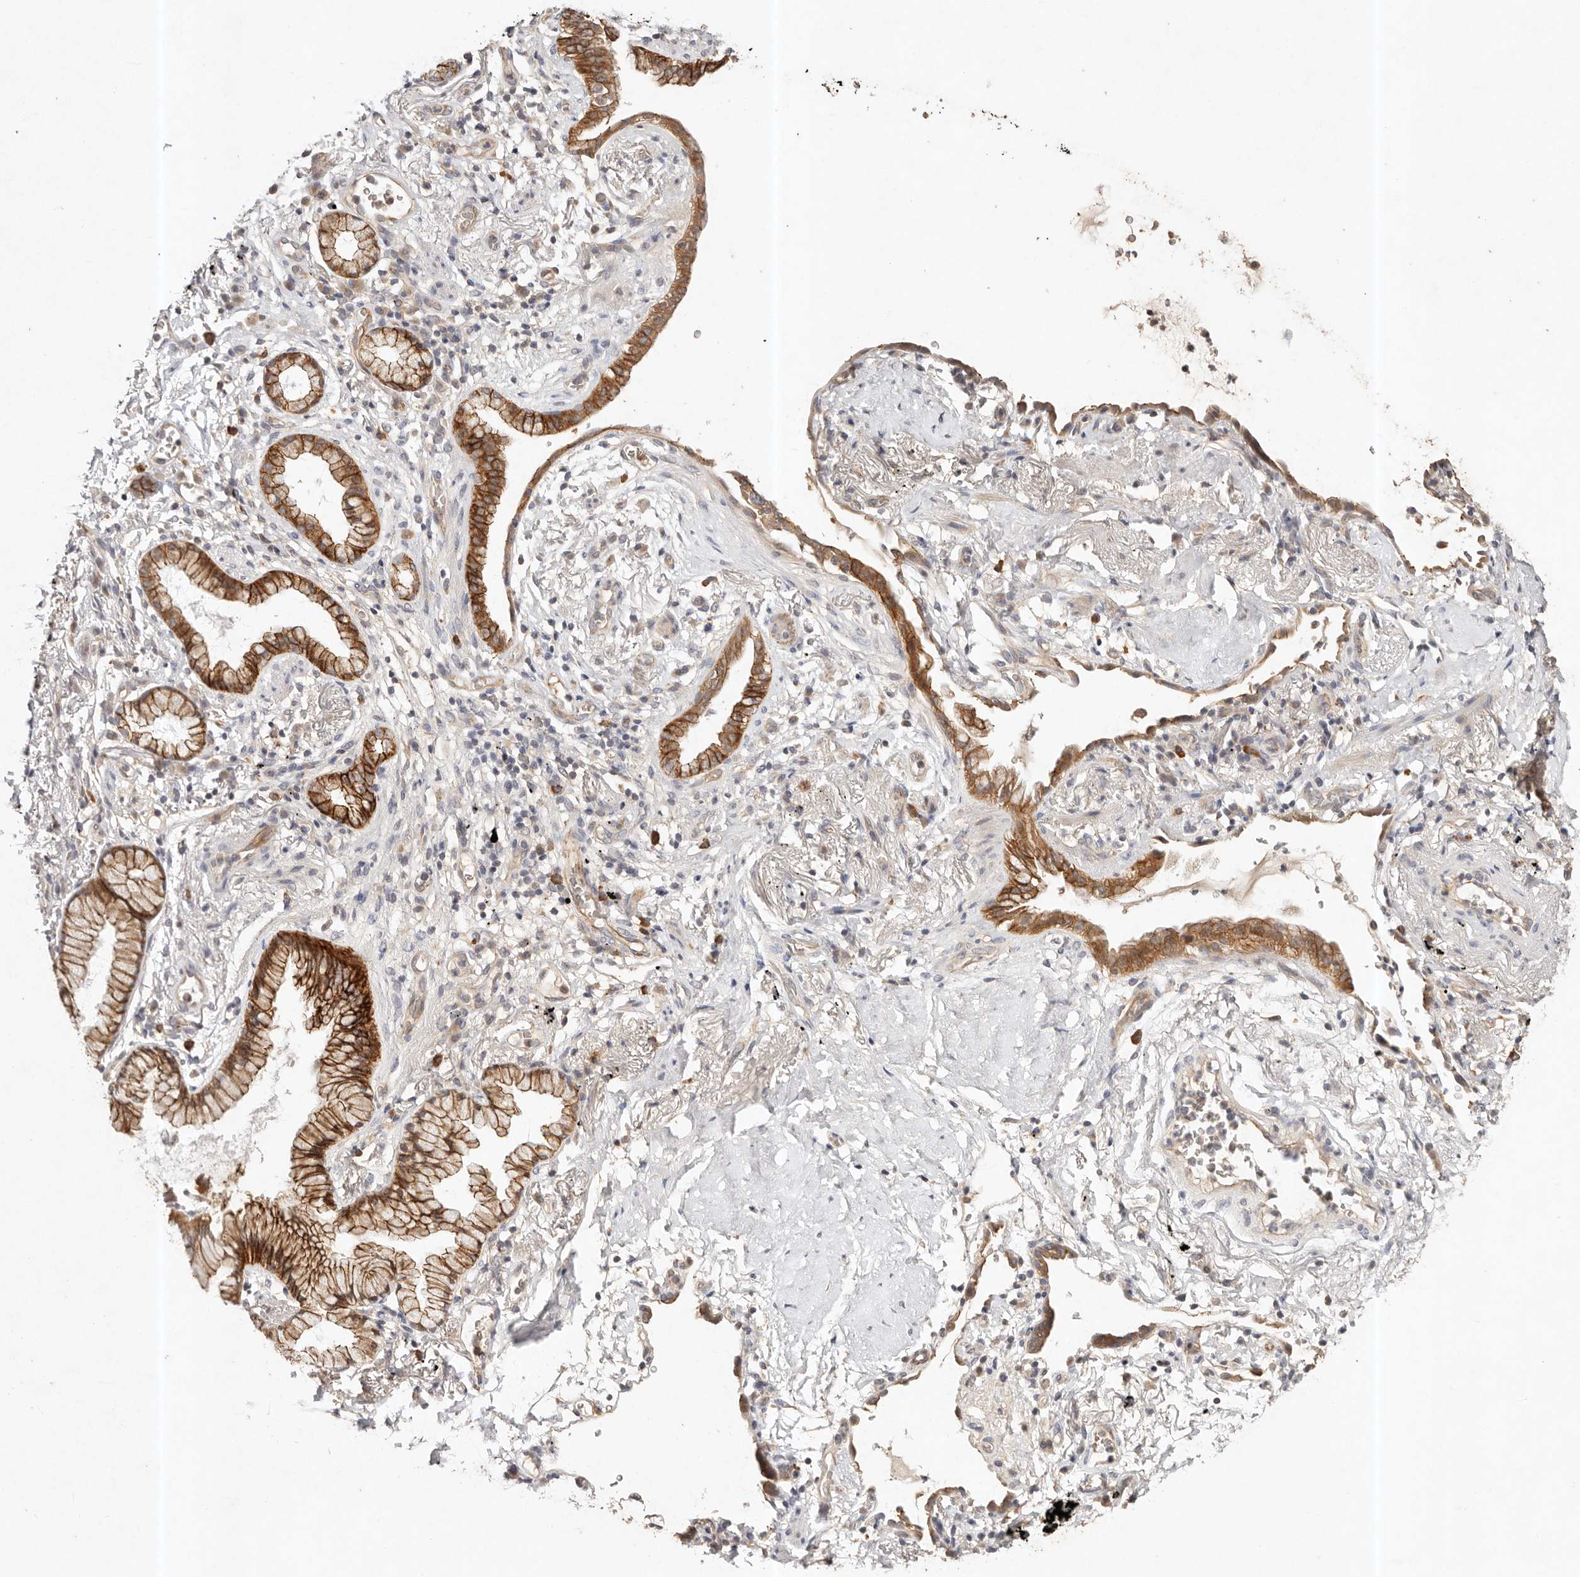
{"staining": {"intensity": "strong", "quantity": ">75%", "location": "cytoplasmic/membranous"}, "tissue": "lung cancer", "cell_type": "Tumor cells", "image_type": "cancer", "snomed": [{"axis": "morphology", "description": "Adenocarcinoma, NOS"}, {"axis": "topography", "description": "Lung"}], "caption": "Immunohistochemical staining of lung cancer shows high levels of strong cytoplasmic/membranous protein staining in approximately >75% of tumor cells. (brown staining indicates protein expression, while blue staining denotes nuclei).", "gene": "CXADR", "patient": {"sex": "female", "age": 70}}